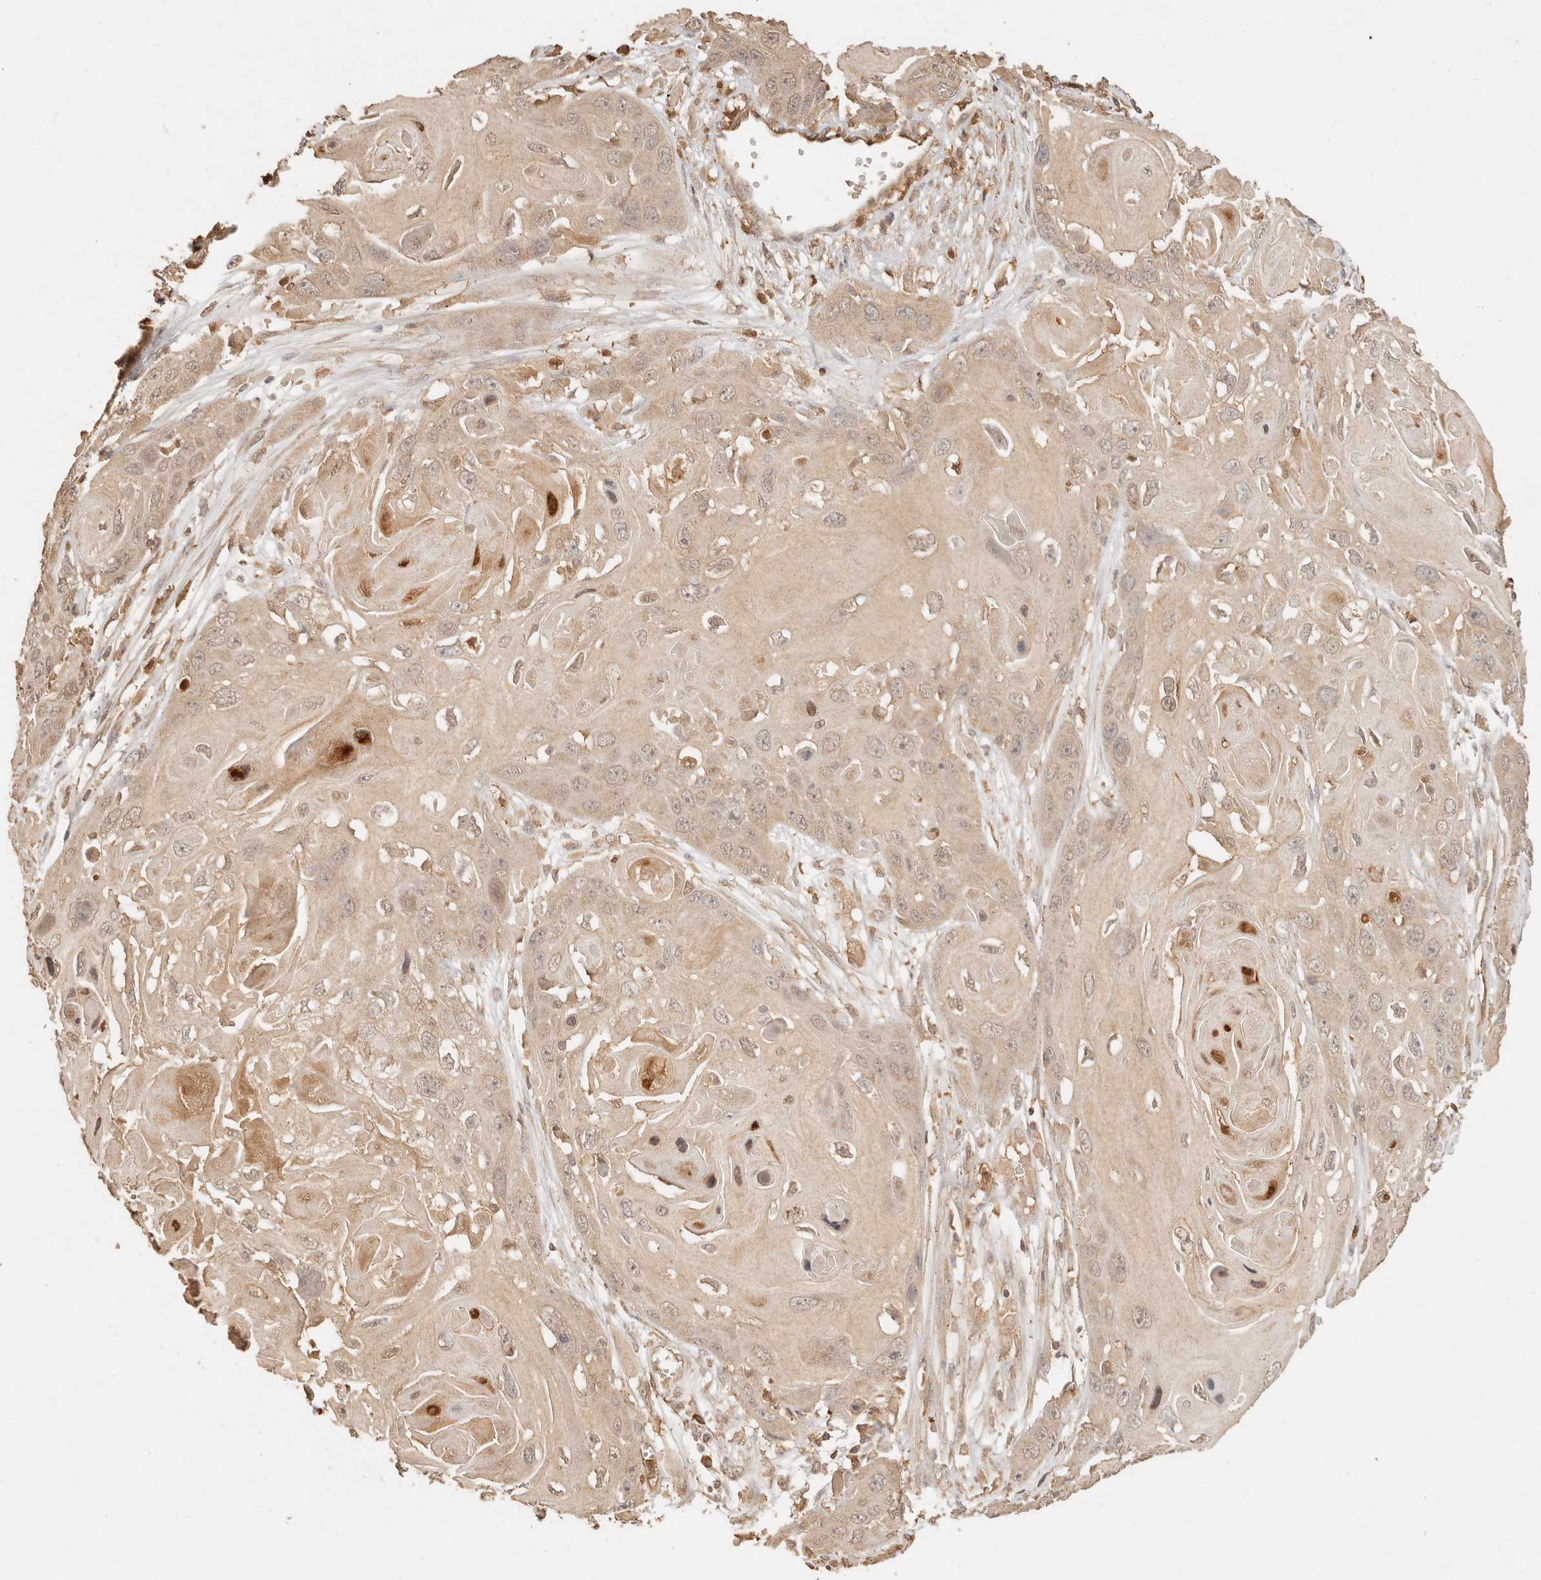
{"staining": {"intensity": "moderate", "quantity": "25%-75%", "location": "cytoplasmic/membranous,nuclear"}, "tissue": "skin cancer", "cell_type": "Tumor cells", "image_type": "cancer", "snomed": [{"axis": "morphology", "description": "Squamous cell carcinoma, NOS"}, {"axis": "topography", "description": "Skin"}], "caption": "Immunohistochemistry (IHC) (DAB (3,3'-diaminobenzidine)) staining of human skin cancer displays moderate cytoplasmic/membranous and nuclear protein expression in approximately 25%-75% of tumor cells.", "gene": "INTS11", "patient": {"sex": "male", "age": 55}}